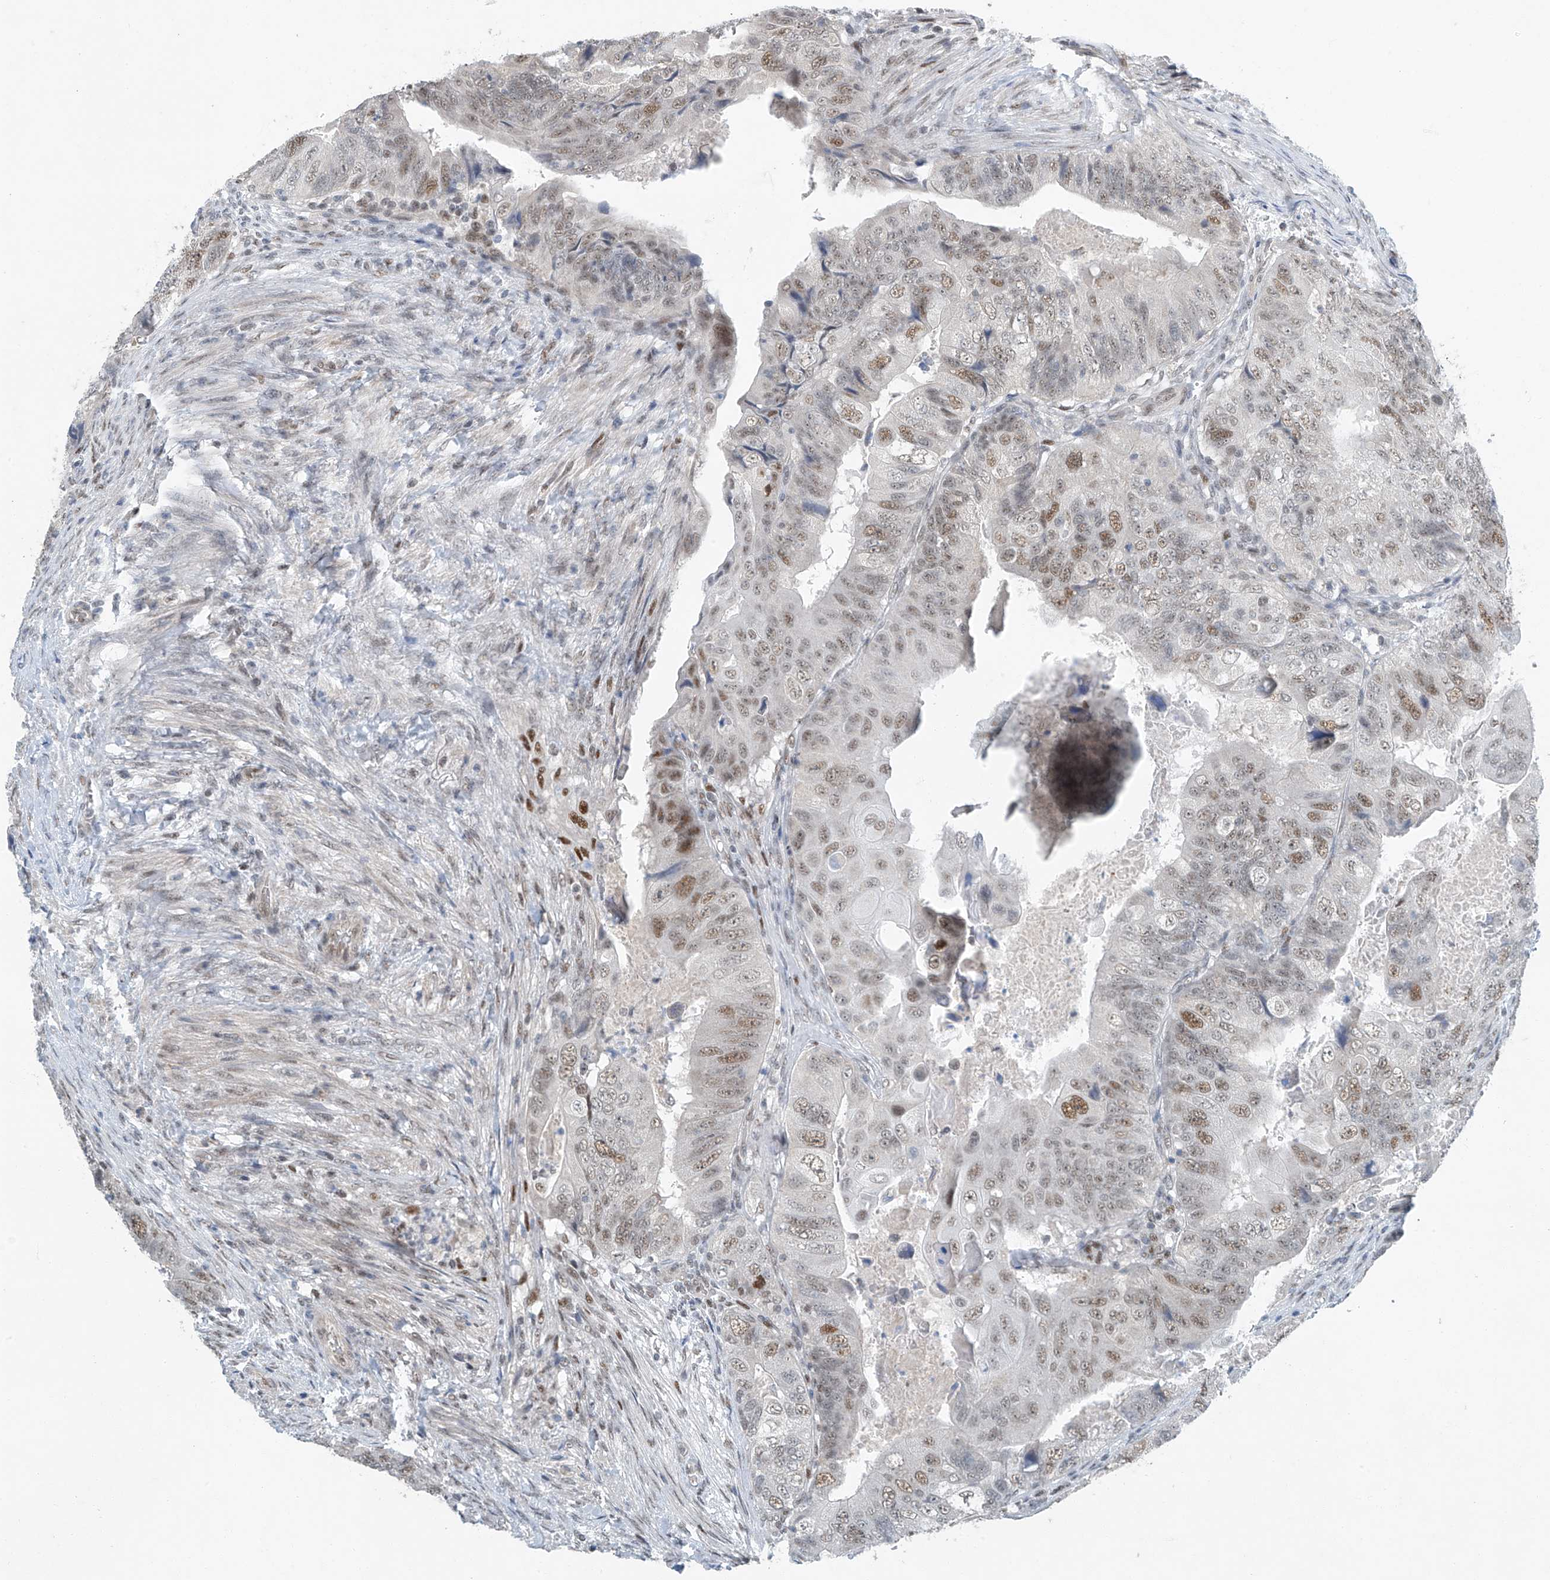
{"staining": {"intensity": "moderate", "quantity": "25%-75%", "location": "nuclear"}, "tissue": "colorectal cancer", "cell_type": "Tumor cells", "image_type": "cancer", "snomed": [{"axis": "morphology", "description": "Adenocarcinoma, NOS"}, {"axis": "topography", "description": "Rectum"}], "caption": "The histopathology image demonstrates a brown stain indicating the presence of a protein in the nuclear of tumor cells in colorectal adenocarcinoma.", "gene": "TAF8", "patient": {"sex": "male", "age": 63}}